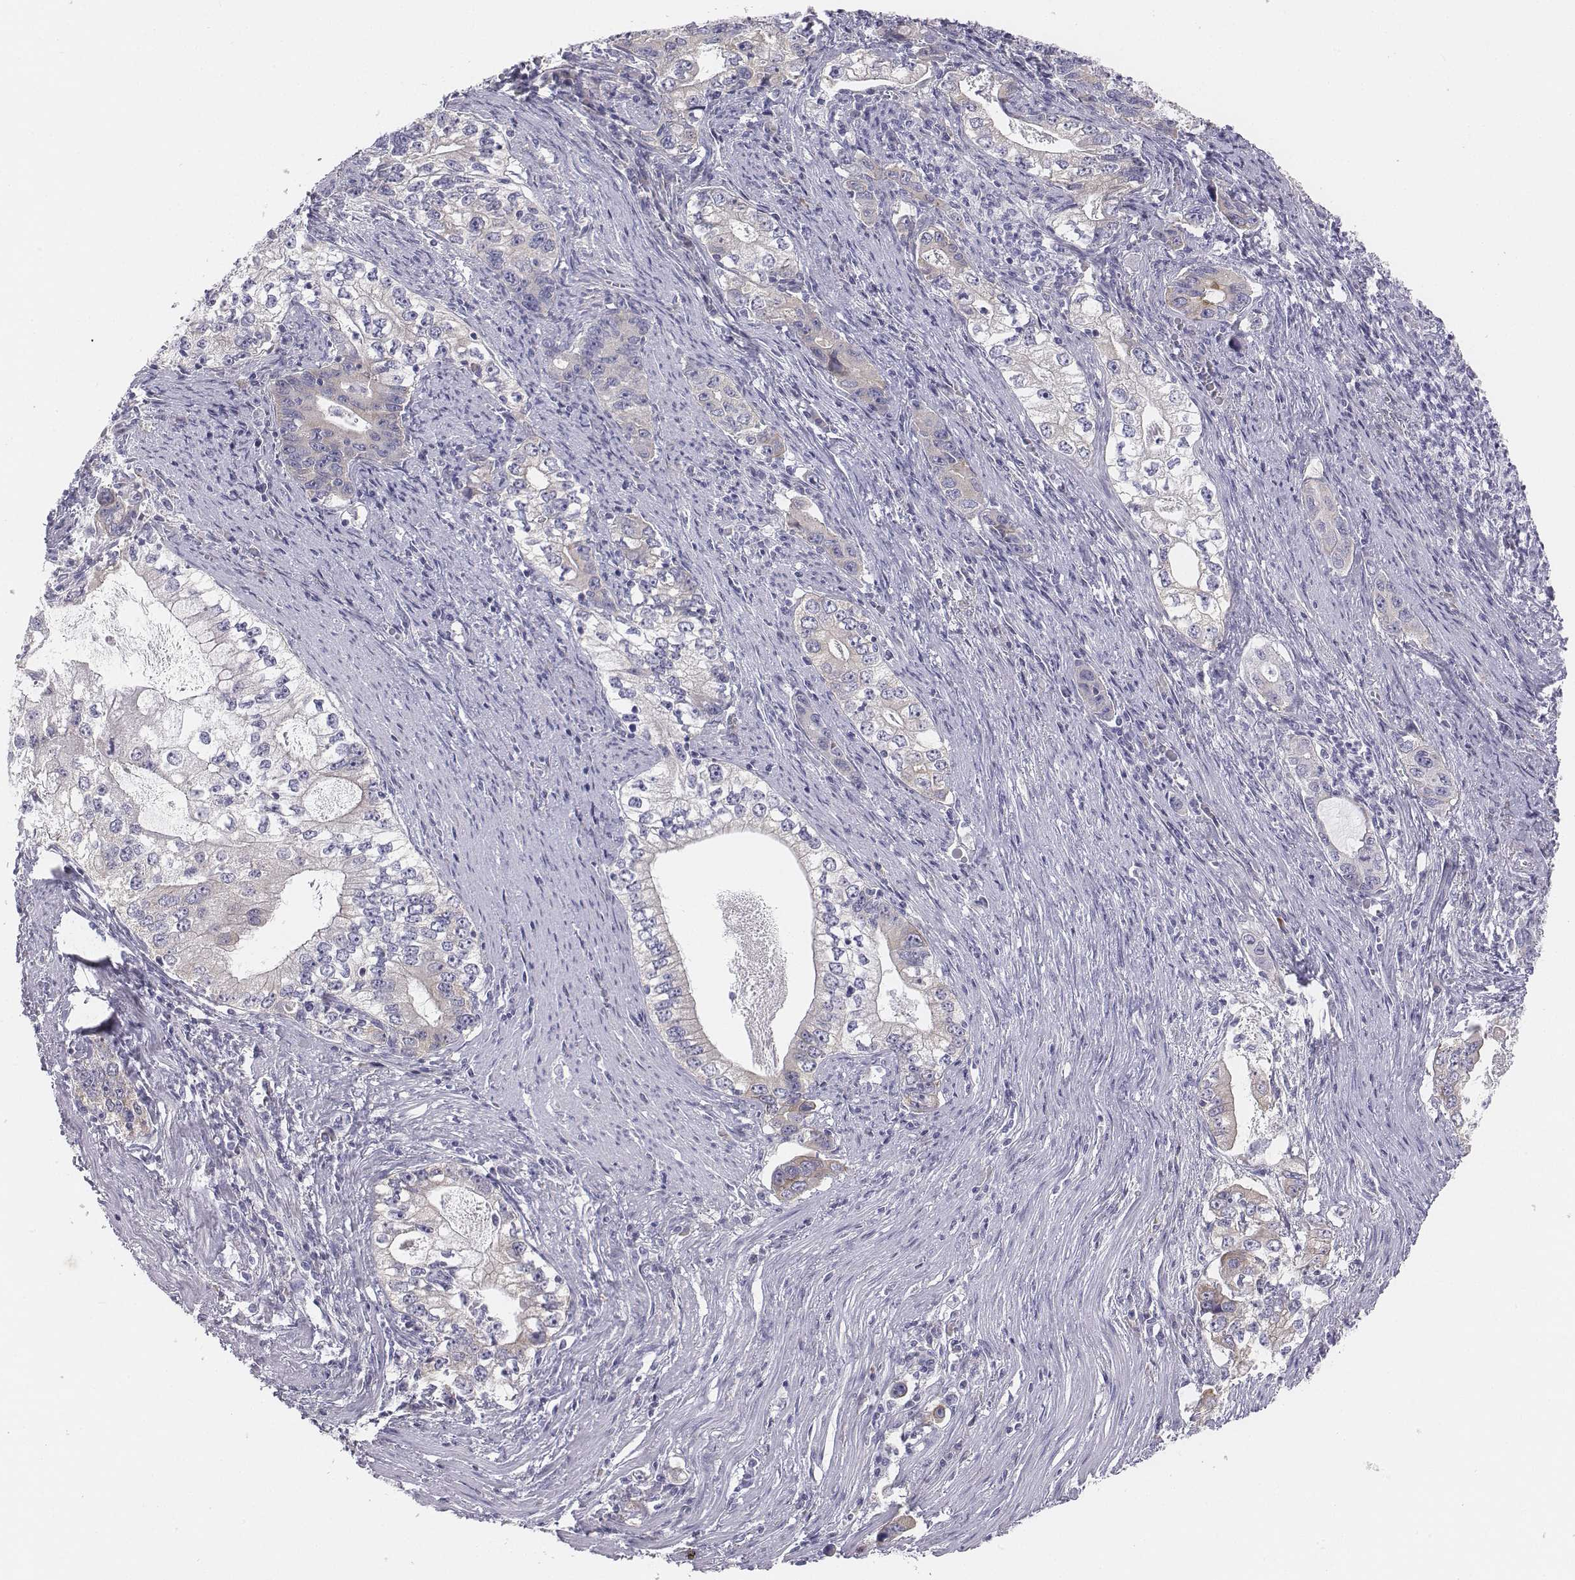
{"staining": {"intensity": "weak", "quantity": "<25%", "location": "cytoplasmic/membranous"}, "tissue": "stomach cancer", "cell_type": "Tumor cells", "image_type": "cancer", "snomed": [{"axis": "morphology", "description": "Adenocarcinoma, NOS"}, {"axis": "topography", "description": "Stomach, lower"}], "caption": "This is an IHC image of stomach adenocarcinoma. There is no positivity in tumor cells.", "gene": "CHST14", "patient": {"sex": "female", "age": 72}}